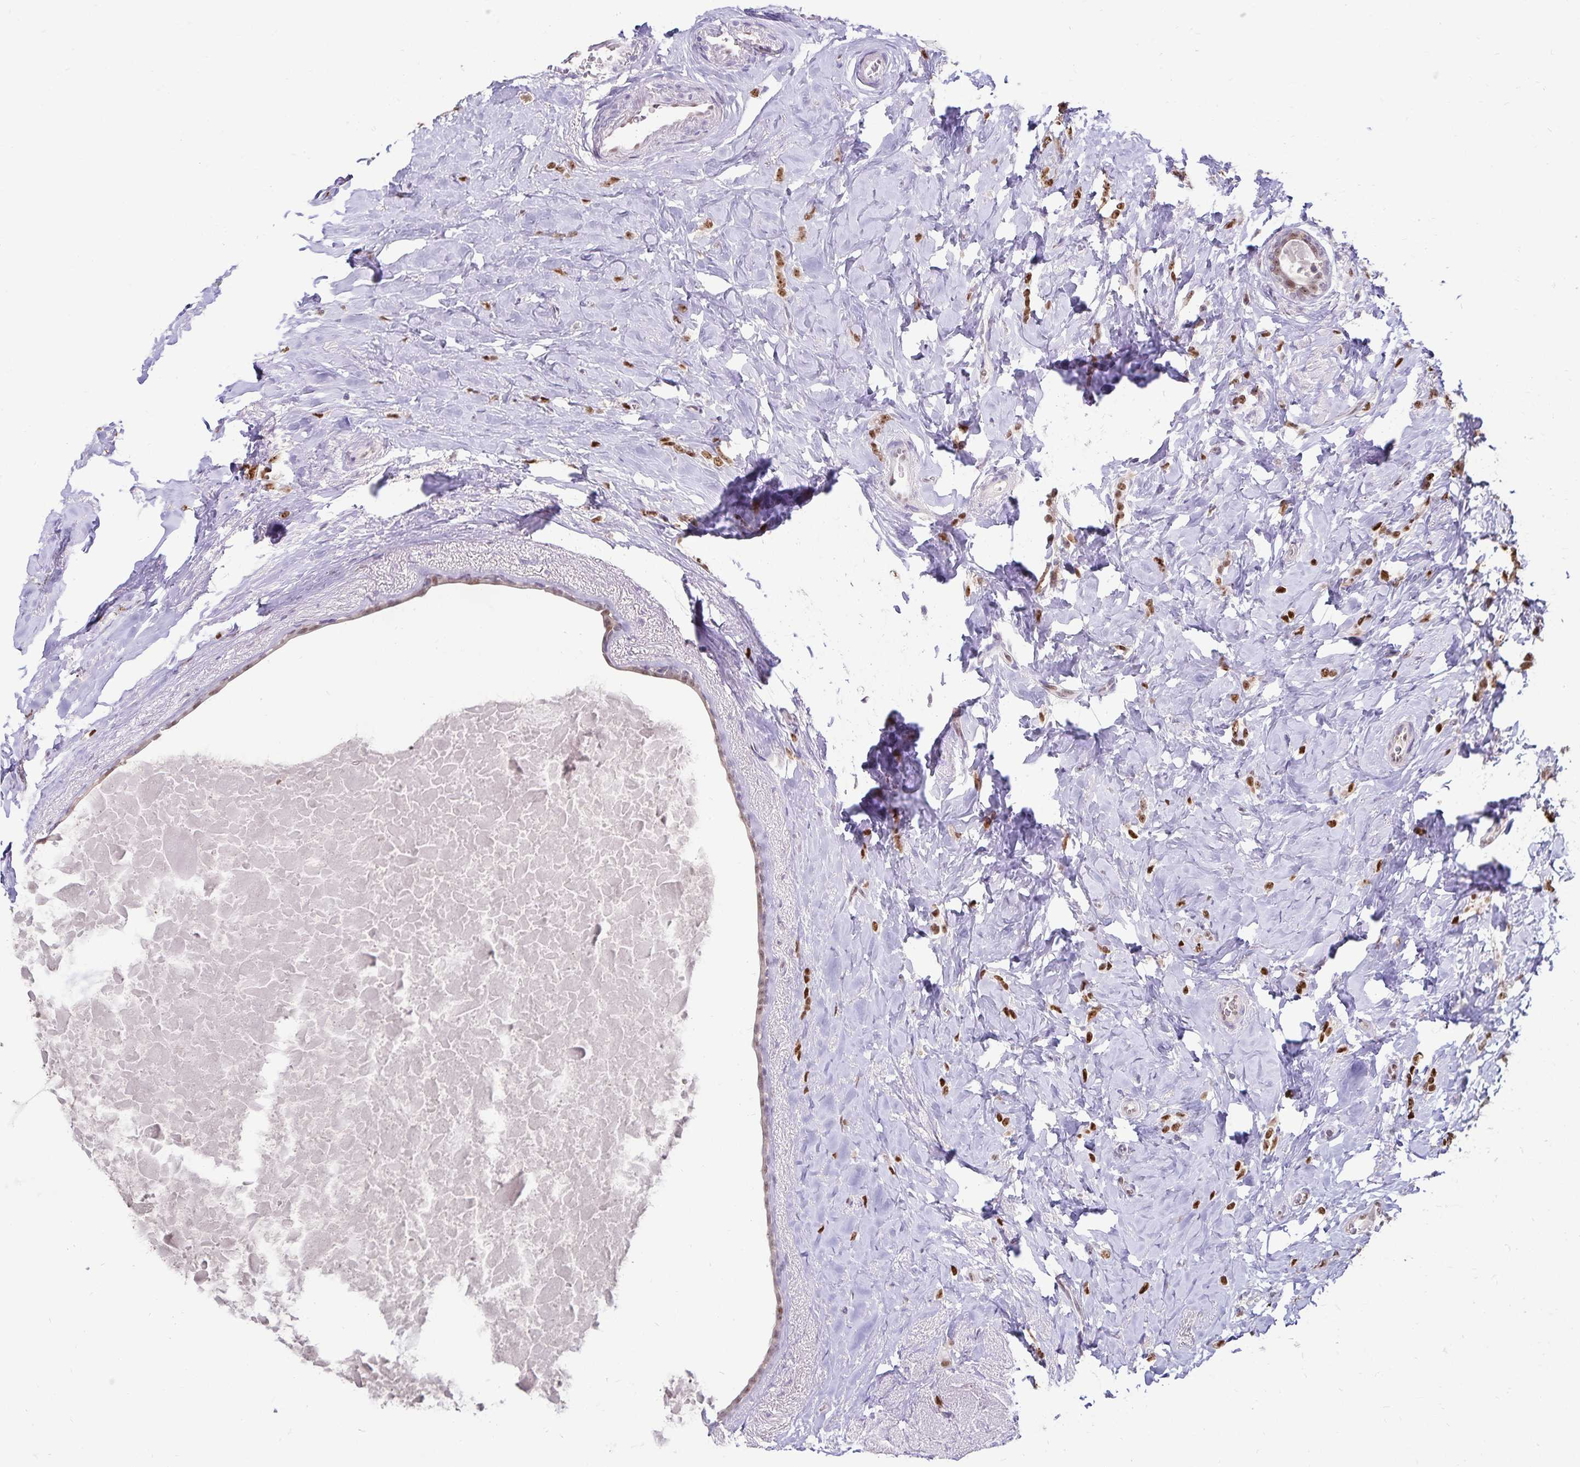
{"staining": {"intensity": "strong", "quantity": ">75%", "location": "nuclear"}, "tissue": "breast cancer", "cell_type": "Tumor cells", "image_type": "cancer", "snomed": [{"axis": "morphology", "description": "Normal tissue, NOS"}, {"axis": "morphology", "description": "Duct carcinoma"}, {"axis": "topography", "description": "Breast"}], "caption": "This histopathology image reveals infiltrating ductal carcinoma (breast) stained with immunohistochemistry (IHC) to label a protein in brown. The nuclear of tumor cells show strong positivity for the protein. Nuclei are counter-stained blue.", "gene": "POLB", "patient": {"sex": "female", "age": 77}}